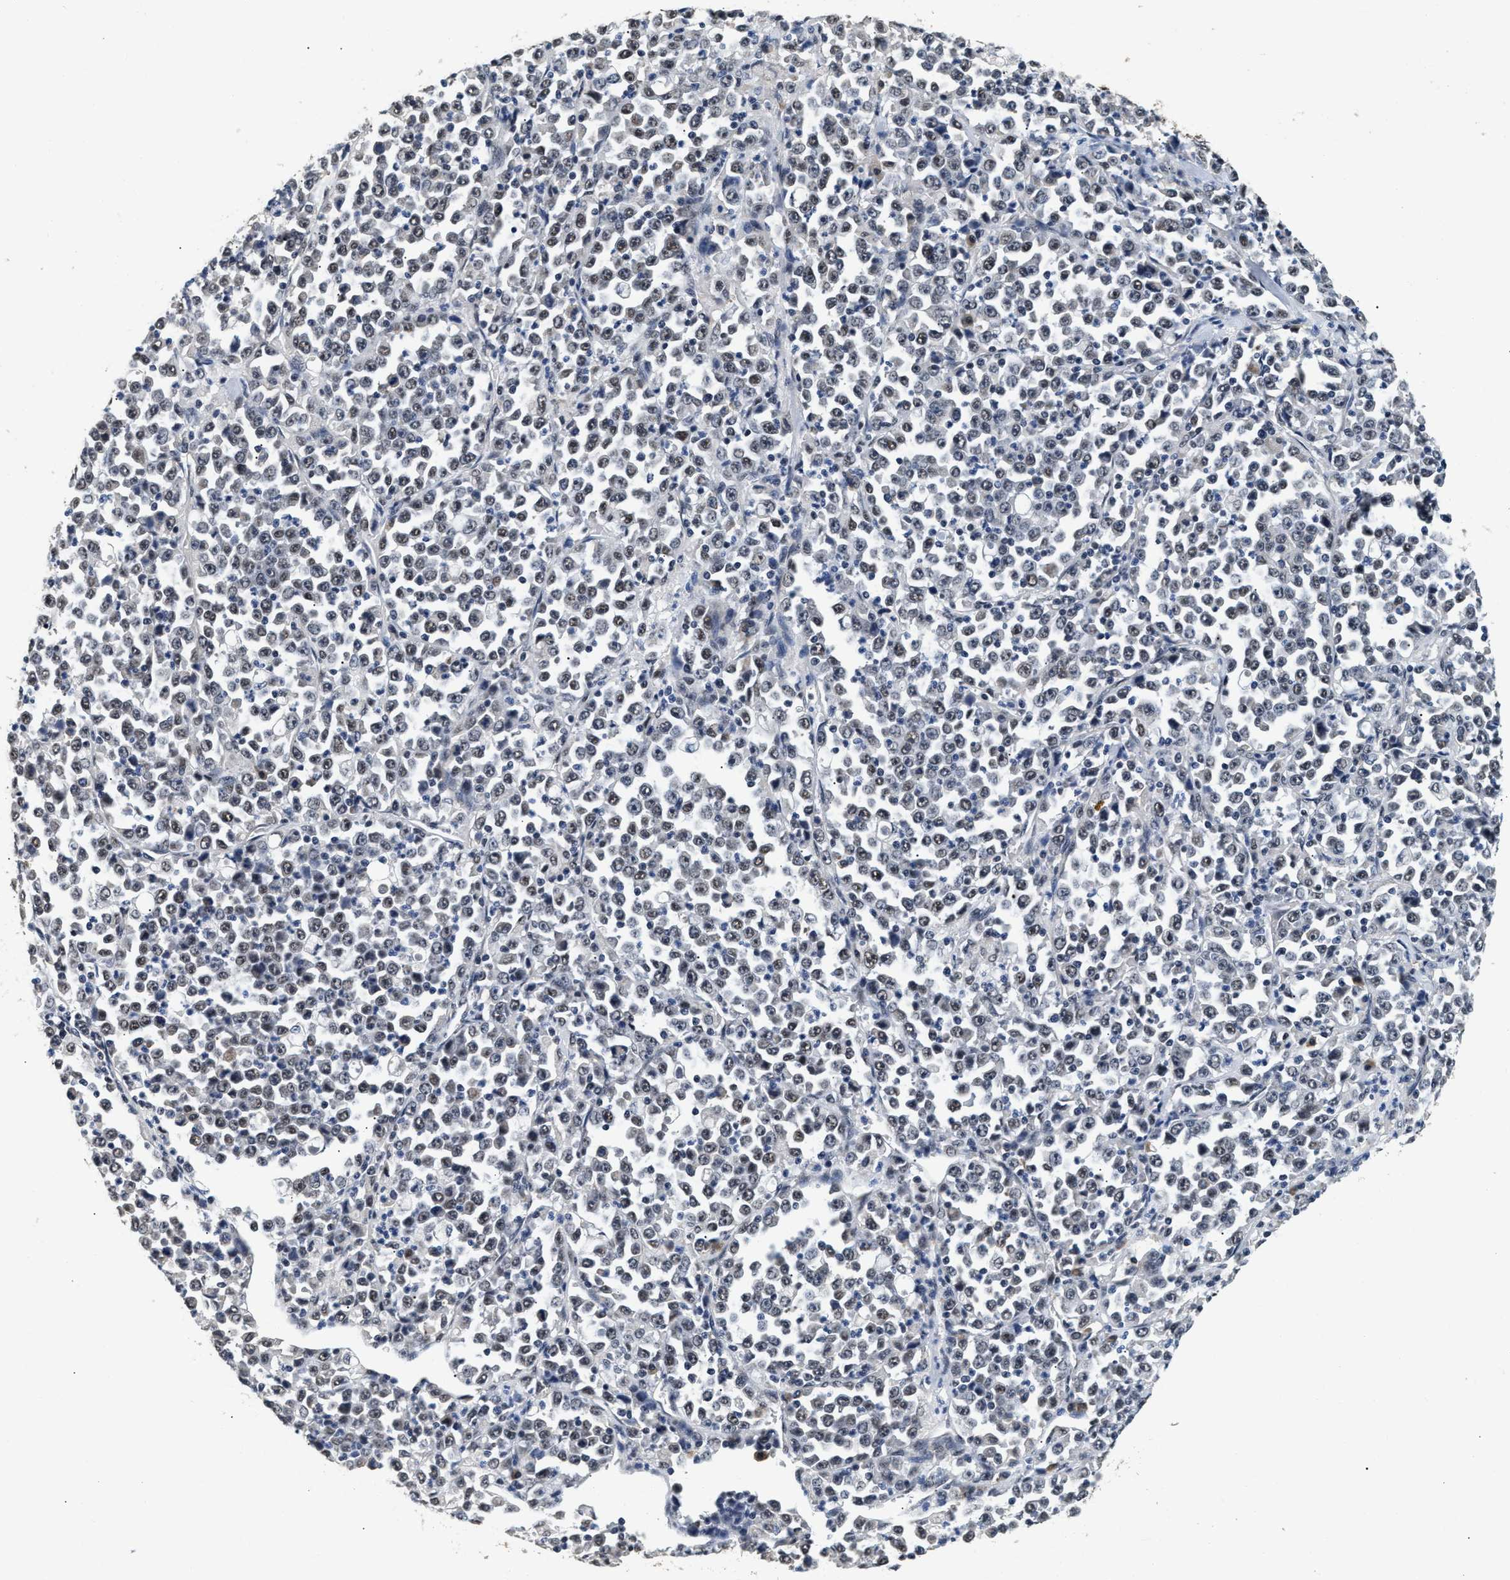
{"staining": {"intensity": "weak", "quantity": "25%-75%", "location": "nuclear"}, "tissue": "stomach cancer", "cell_type": "Tumor cells", "image_type": "cancer", "snomed": [{"axis": "morphology", "description": "Normal tissue, NOS"}, {"axis": "morphology", "description": "Adenocarcinoma, NOS"}, {"axis": "topography", "description": "Stomach, upper"}, {"axis": "topography", "description": "Stomach"}], "caption": "About 25%-75% of tumor cells in stomach adenocarcinoma demonstrate weak nuclear protein expression as visualized by brown immunohistochemical staining.", "gene": "THOC1", "patient": {"sex": "male", "age": 59}}